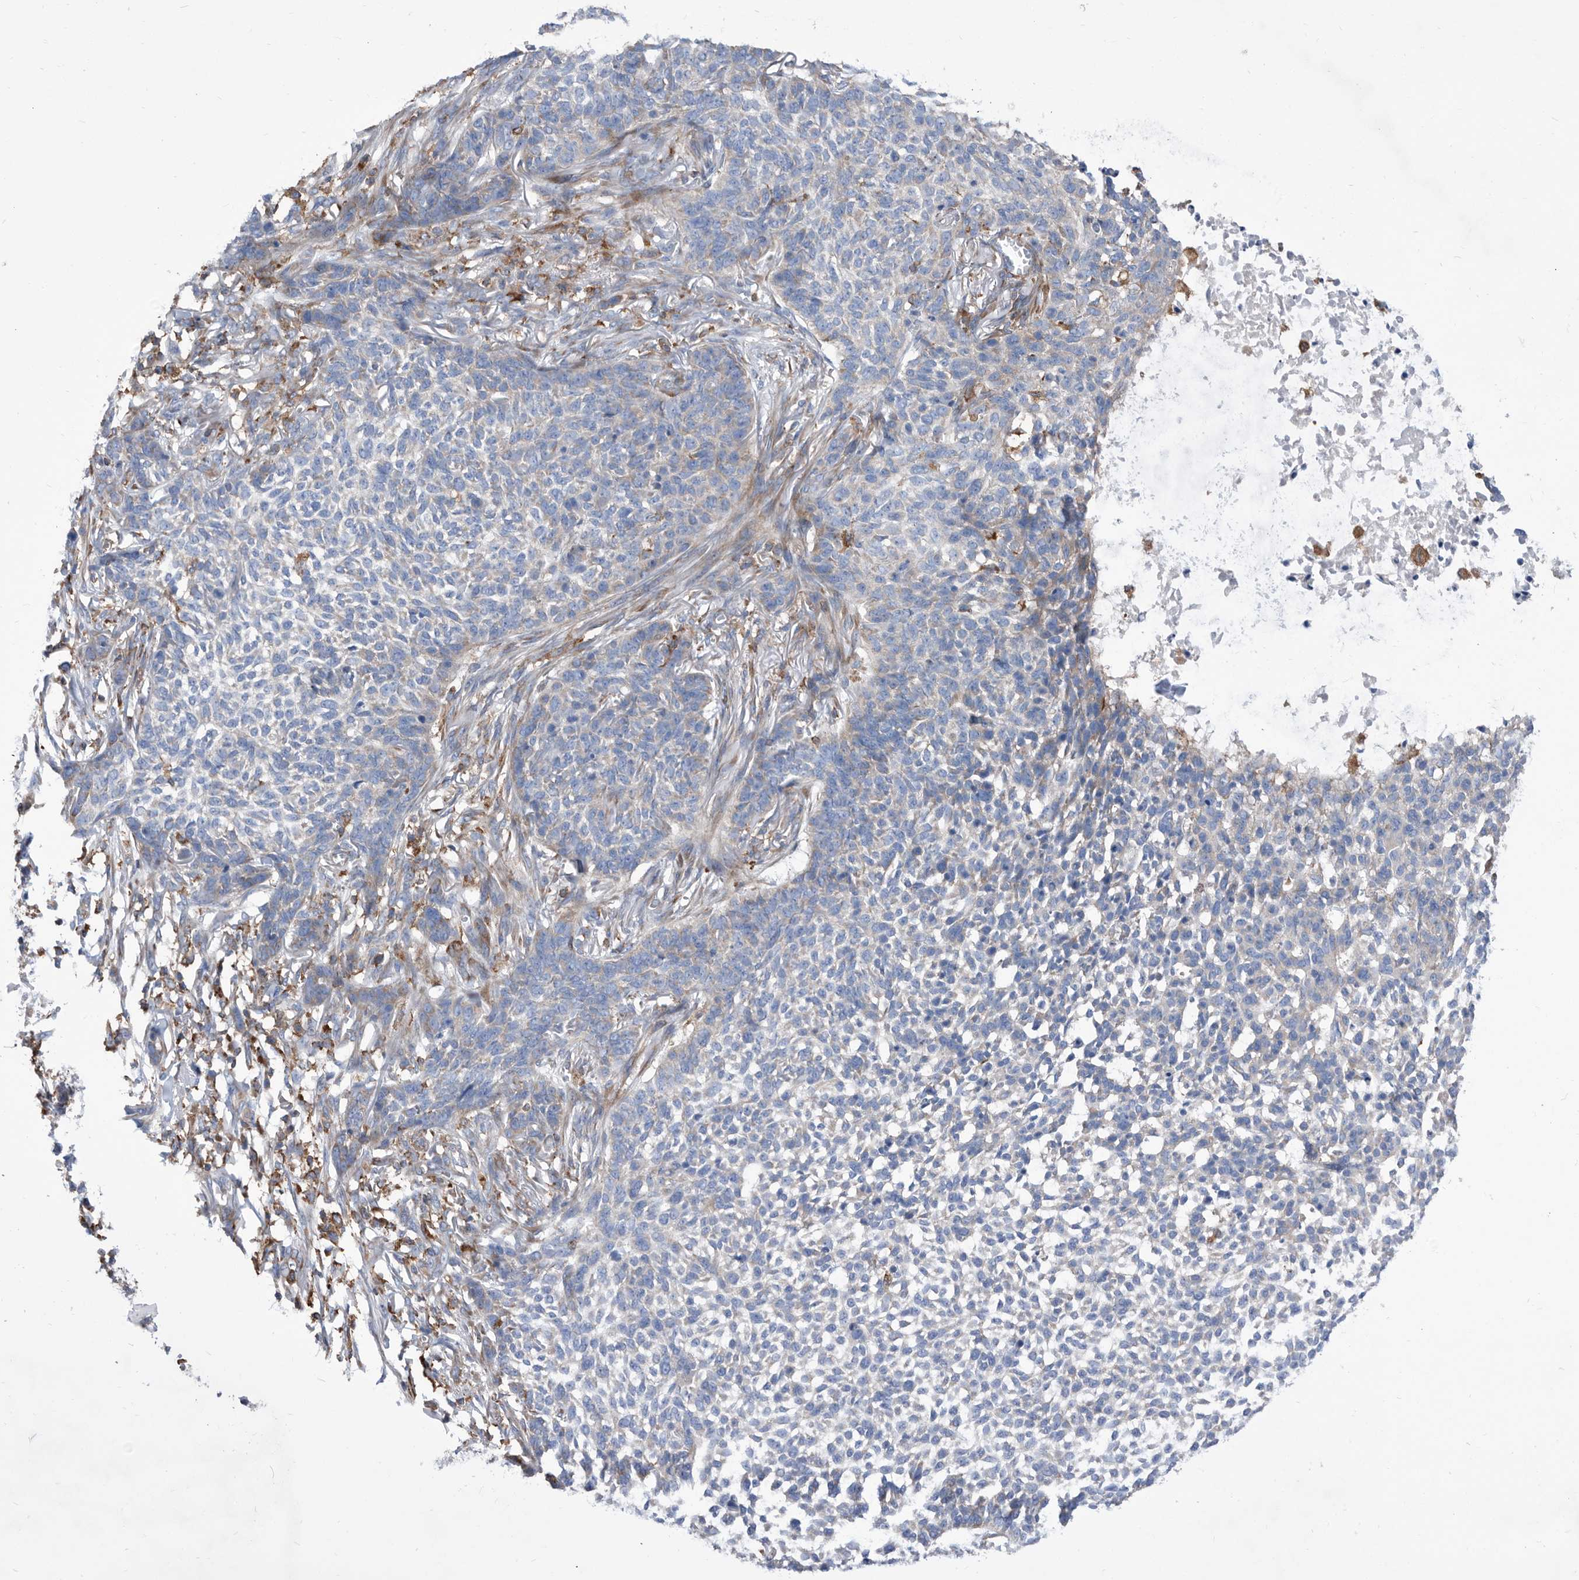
{"staining": {"intensity": "negative", "quantity": "none", "location": "none"}, "tissue": "skin cancer", "cell_type": "Tumor cells", "image_type": "cancer", "snomed": [{"axis": "morphology", "description": "Basal cell carcinoma"}, {"axis": "topography", "description": "Skin"}], "caption": "The IHC photomicrograph has no significant expression in tumor cells of basal cell carcinoma (skin) tissue.", "gene": "SMG7", "patient": {"sex": "male", "age": 85}}